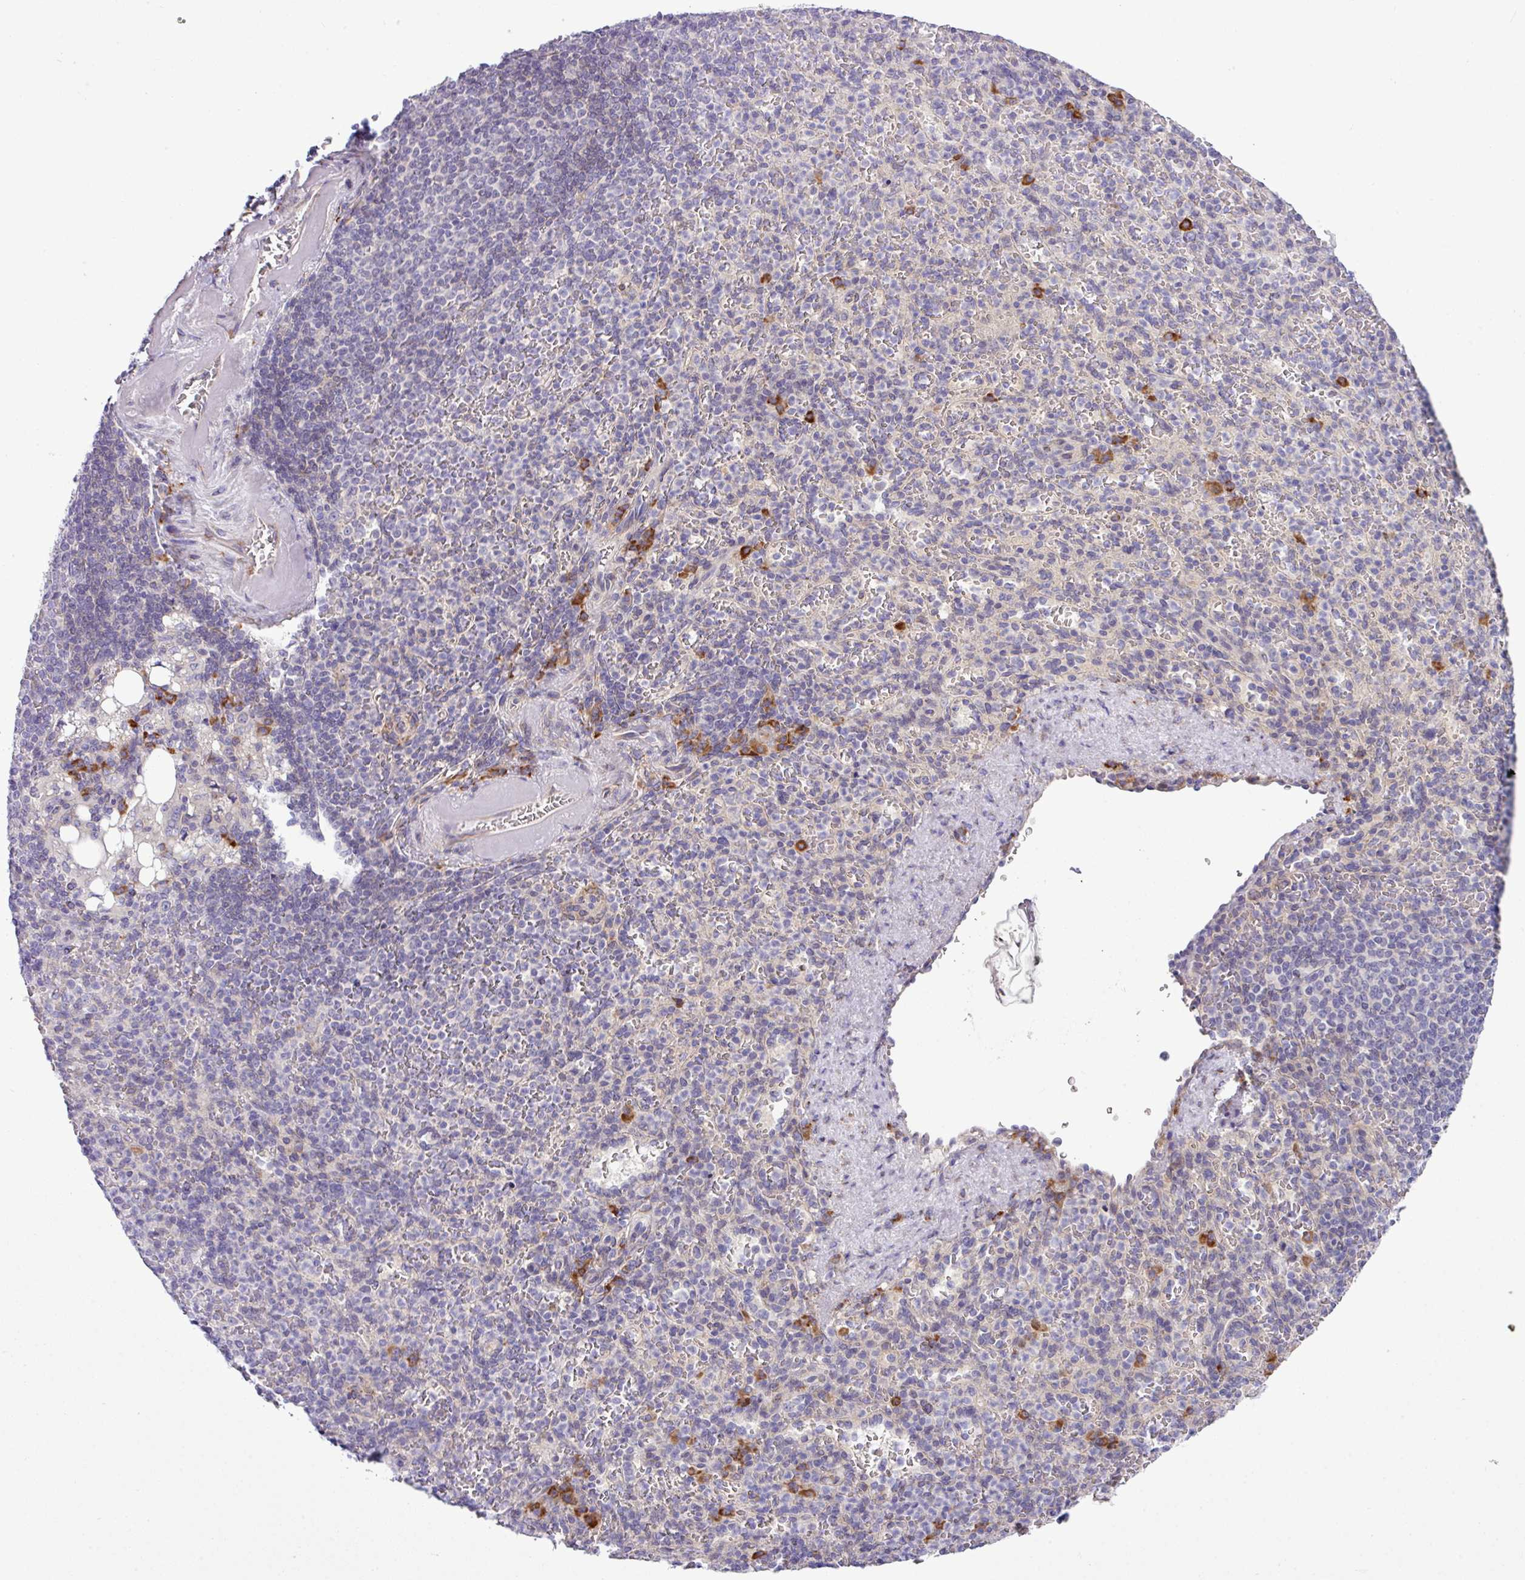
{"staining": {"intensity": "strong", "quantity": "<25%", "location": "cytoplasmic/membranous"}, "tissue": "spleen", "cell_type": "Cells in red pulp", "image_type": "normal", "snomed": [{"axis": "morphology", "description": "Normal tissue, NOS"}, {"axis": "topography", "description": "Spleen"}], "caption": "Strong cytoplasmic/membranous staining is present in about <25% of cells in red pulp in unremarkable spleen.", "gene": "CFAP97", "patient": {"sex": "female", "age": 74}}